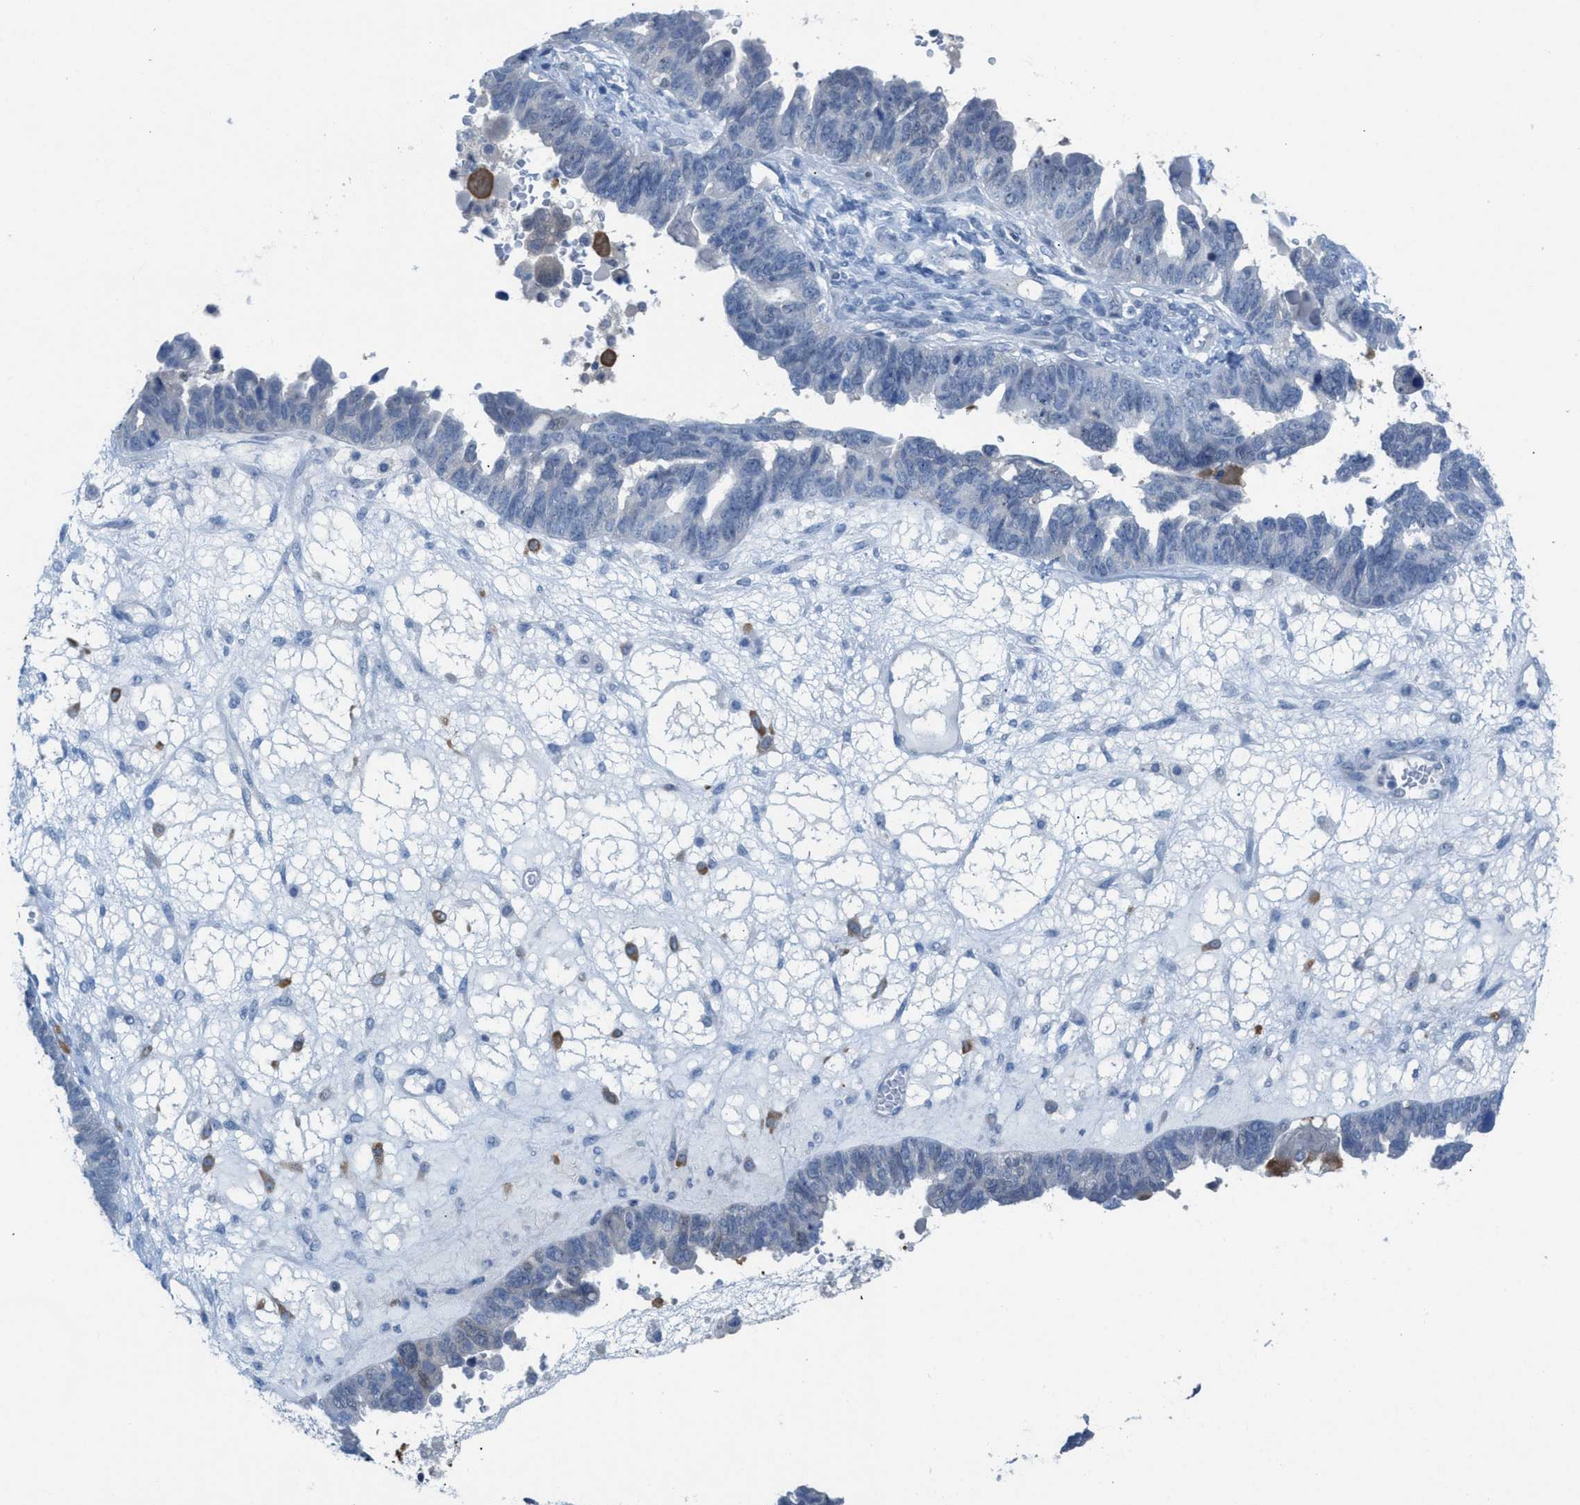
{"staining": {"intensity": "negative", "quantity": "none", "location": "none"}, "tissue": "ovarian cancer", "cell_type": "Tumor cells", "image_type": "cancer", "snomed": [{"axis": "morphology", "description": "Cystadenocarcinoma, serous, NOS"}, {"axis": "topography", "description": "Ovary"}], "caption": "High power microscopy micrograph of an IHC histopathology image of ovarian cancer, revealing no significant positivity in tumor cells.", "gene": "PPM1D", "patient": {"sex": "female", "age": 79}}